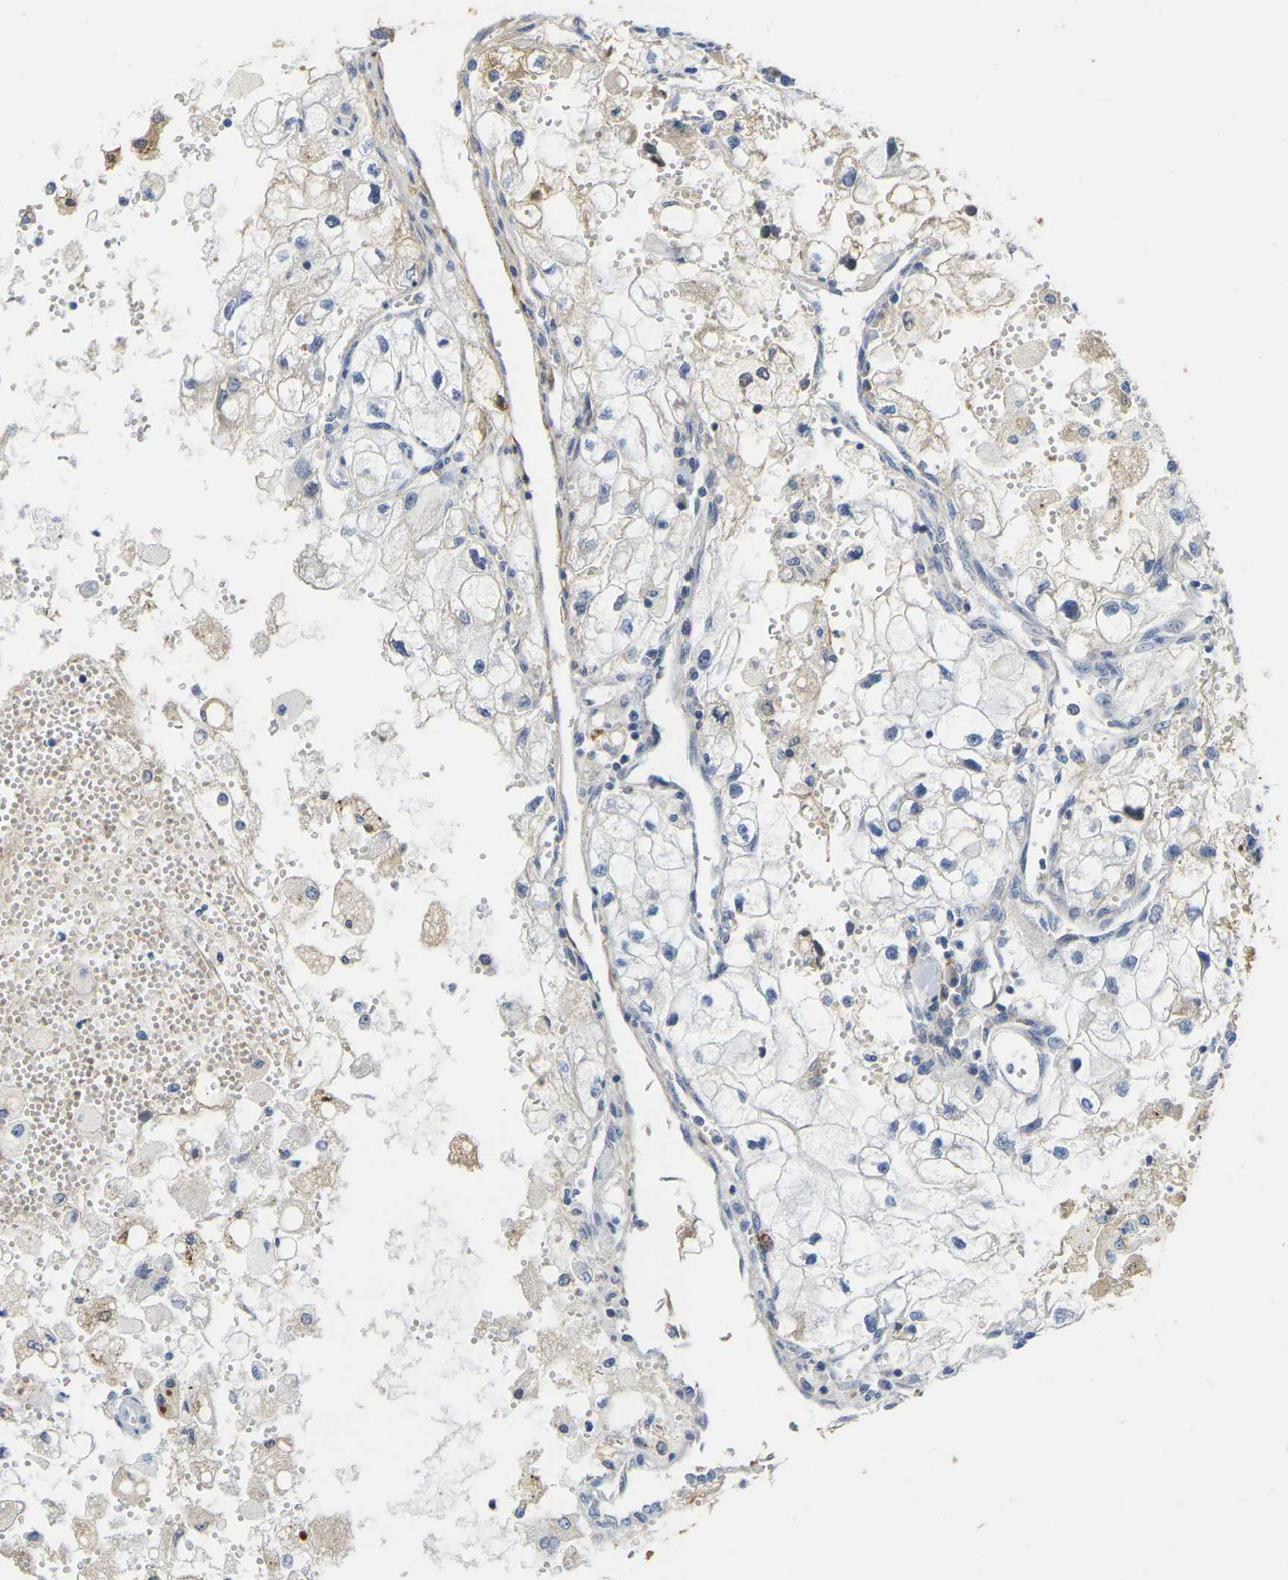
{"staining": {"intensity": "negative", "quantity": "none", "location": "none"}, "tissue": "renal cancer", "cell_type": "Tumor cells", "image_type": "cancer", "snomed": [{"axis": "morphology", "description": "Adenocarcinoma, NOS"}, {"axis": "topography", "description": "Kidney"}], "caption": "Photomicrograph shows no significant protein staining in tumor cells of renal adenocarcinoma. Nuclei are stained in blue.", "gene": "OTOF", "patient": {"sex": "female", "age": 70}}